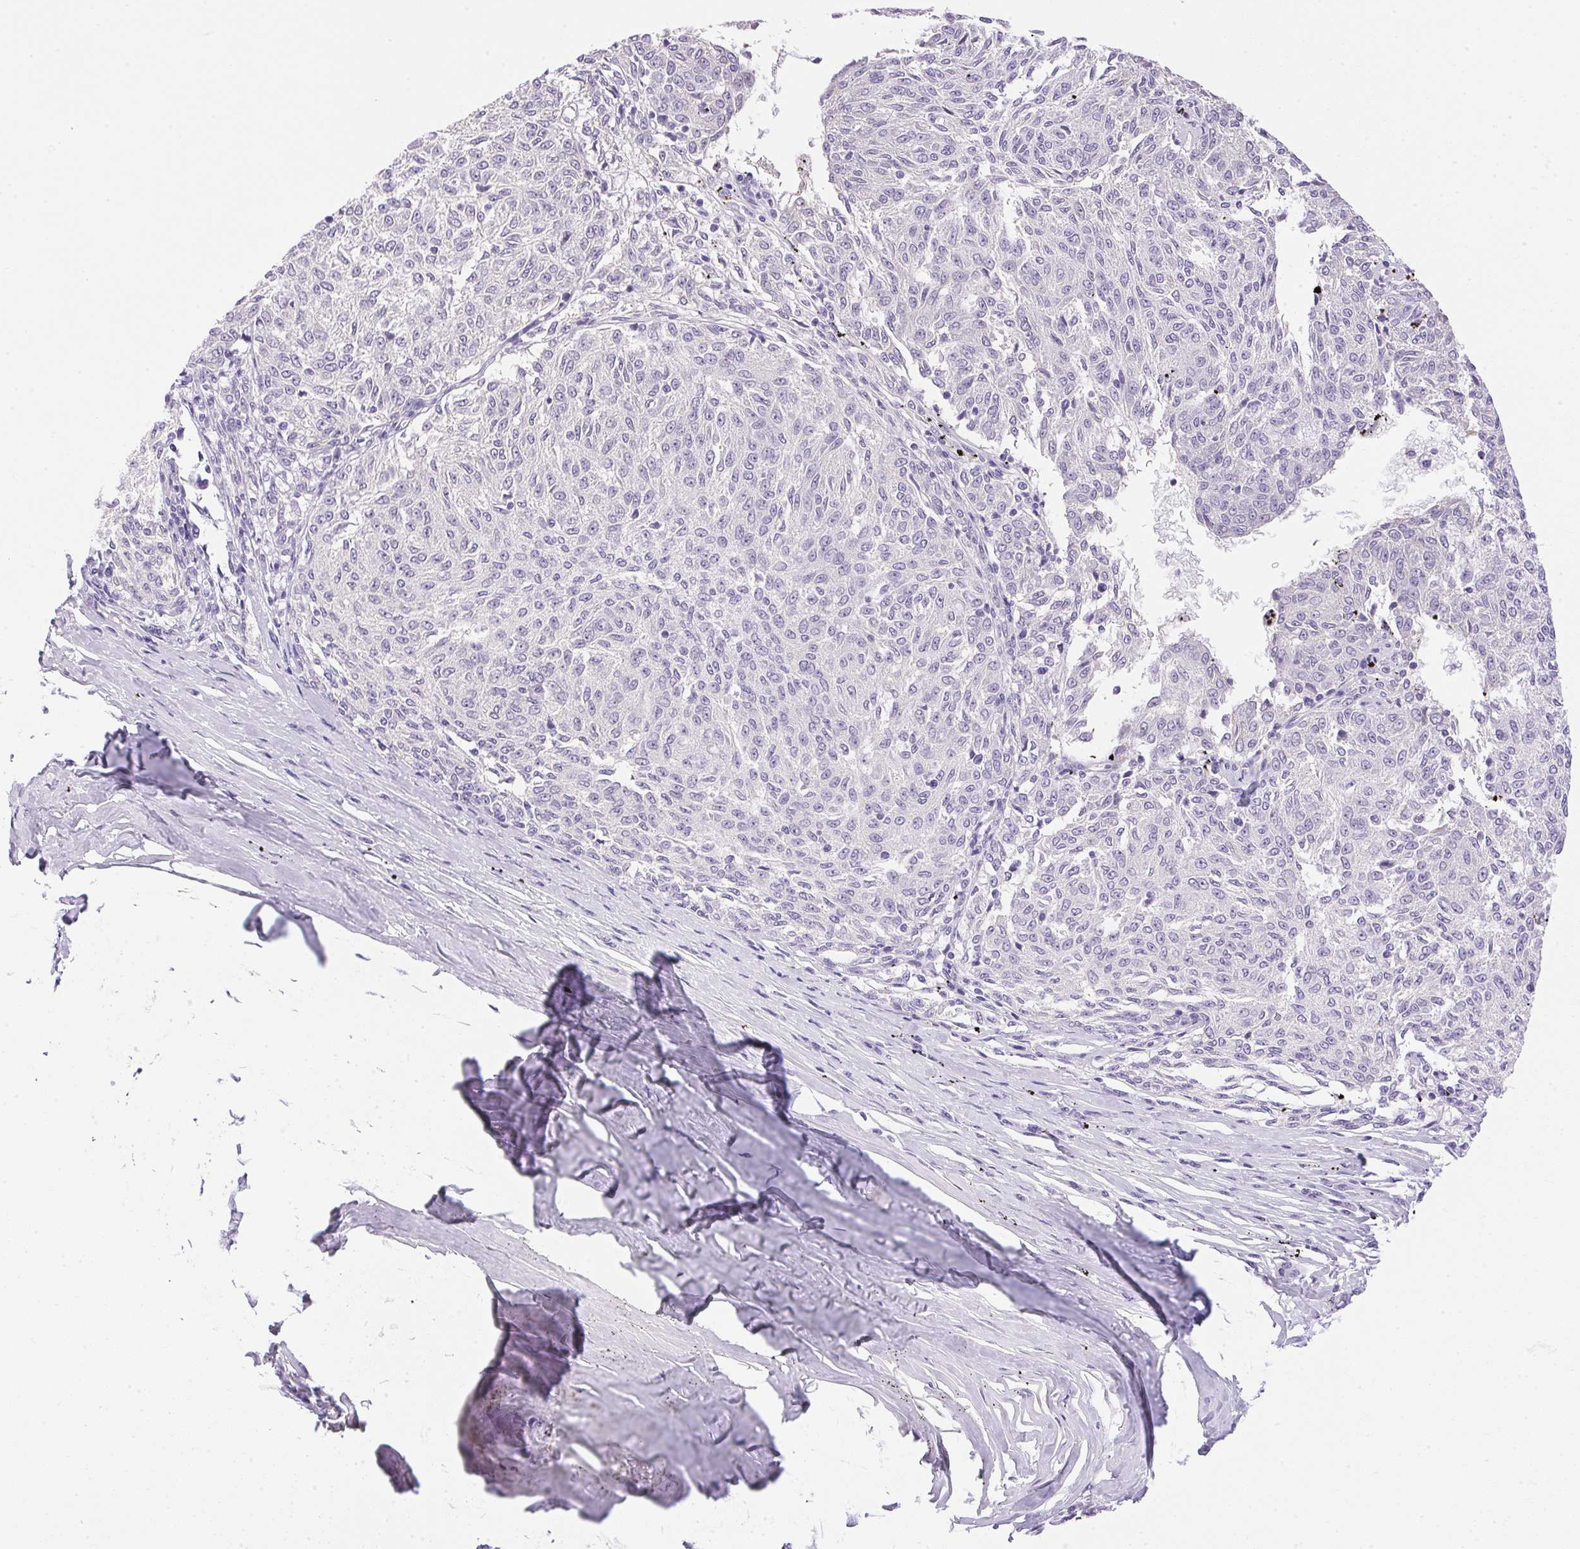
{"staining": {"intensity": "negative", "quantity": "none", "location": "none"}, "tissue": "melanoma", "cell_type": "Tumor cells", "image_type": "cancer", "snomed": [{"axis": "morphology", "description": "Malignant melanoma, NOS"}, {"axis": "topography", "description": "Skin"}], "caption": "This is a micrograph of immunohistochemistry (IHC) staining of melanoma, which shows no positivity in tumor cells. (DAB (3,3'-diaminobenzidine) IHC visualized using brightfield microscopy, high magnification).", "gene": "ATP6V0A4", "patient": {"sex": "female", "age": 72}}